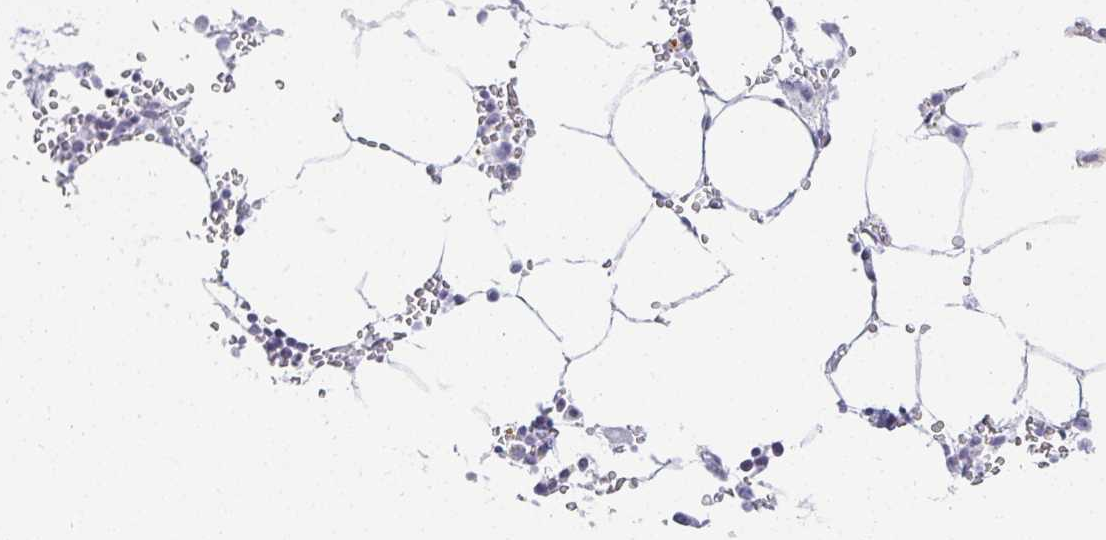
{"staining": {"intensity": "negative", "quantity": "none", "location": "none"}, "tissue": "bone marrow", "cell_type": "Hematopoietic cells", "image_type": "normal", "snomed": [{"axis": "morphology", "description": "Normal tissue, NOS"}, {"axis": "topography", "description": "Bone marrow"}], "caption": "Immunohistochemical staining of normal bone marrow shows no significant positivity in hematopoietic cells. (Brightfield microscopy of DAB (3,3'-diaminobenzidine) IHC at high magnification).", "gene": "ACAN", "patient": {"sex": "male", "age": 70}}